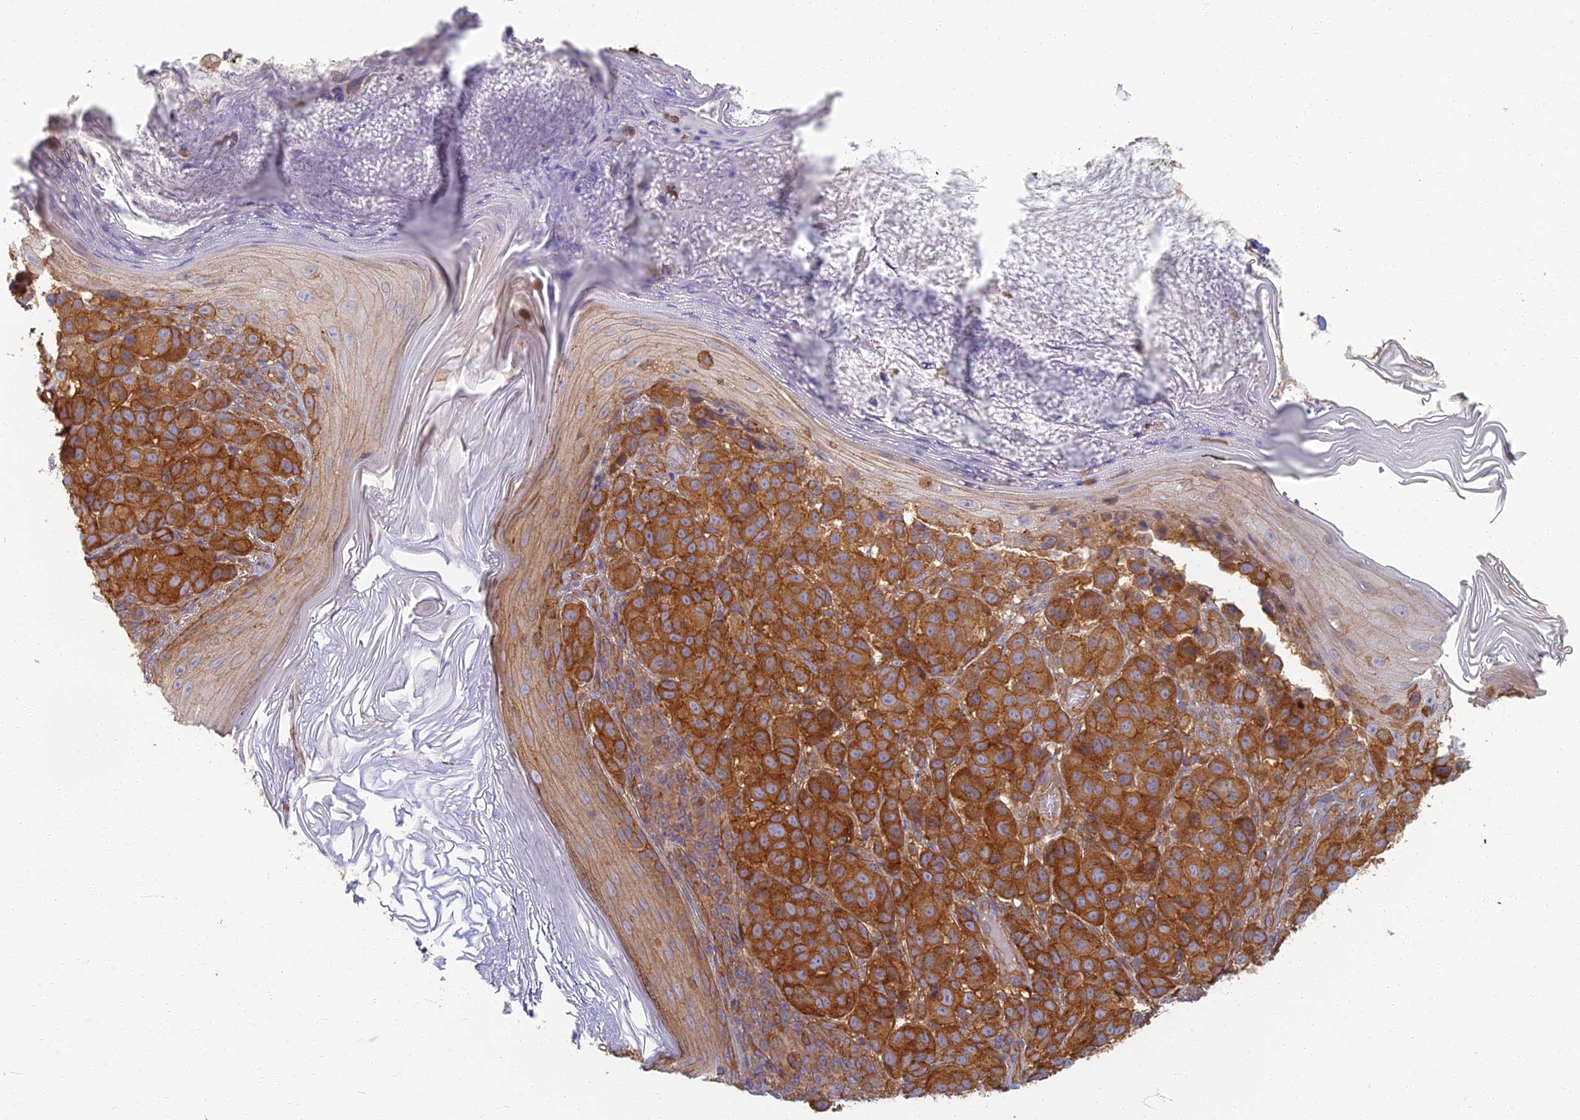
{"staining": {"intensity": "strong", "quantity": ">75%", "location": "cytoplasmic/membranous"}, "tissue": "melanoma", "cell_type": "Tumor cells", "image_type": "cancer", "snomed": [{"axis": "morphology", "description": "Malignant melanoma, NOS"}, {"axis": "topography", "description": "Skin"}], "caption": "Melanoma stained with a protein marker displays strong staining in tumor cells.", "gene": "RBSN", "patient": {"sex": "male", "age": 38}}